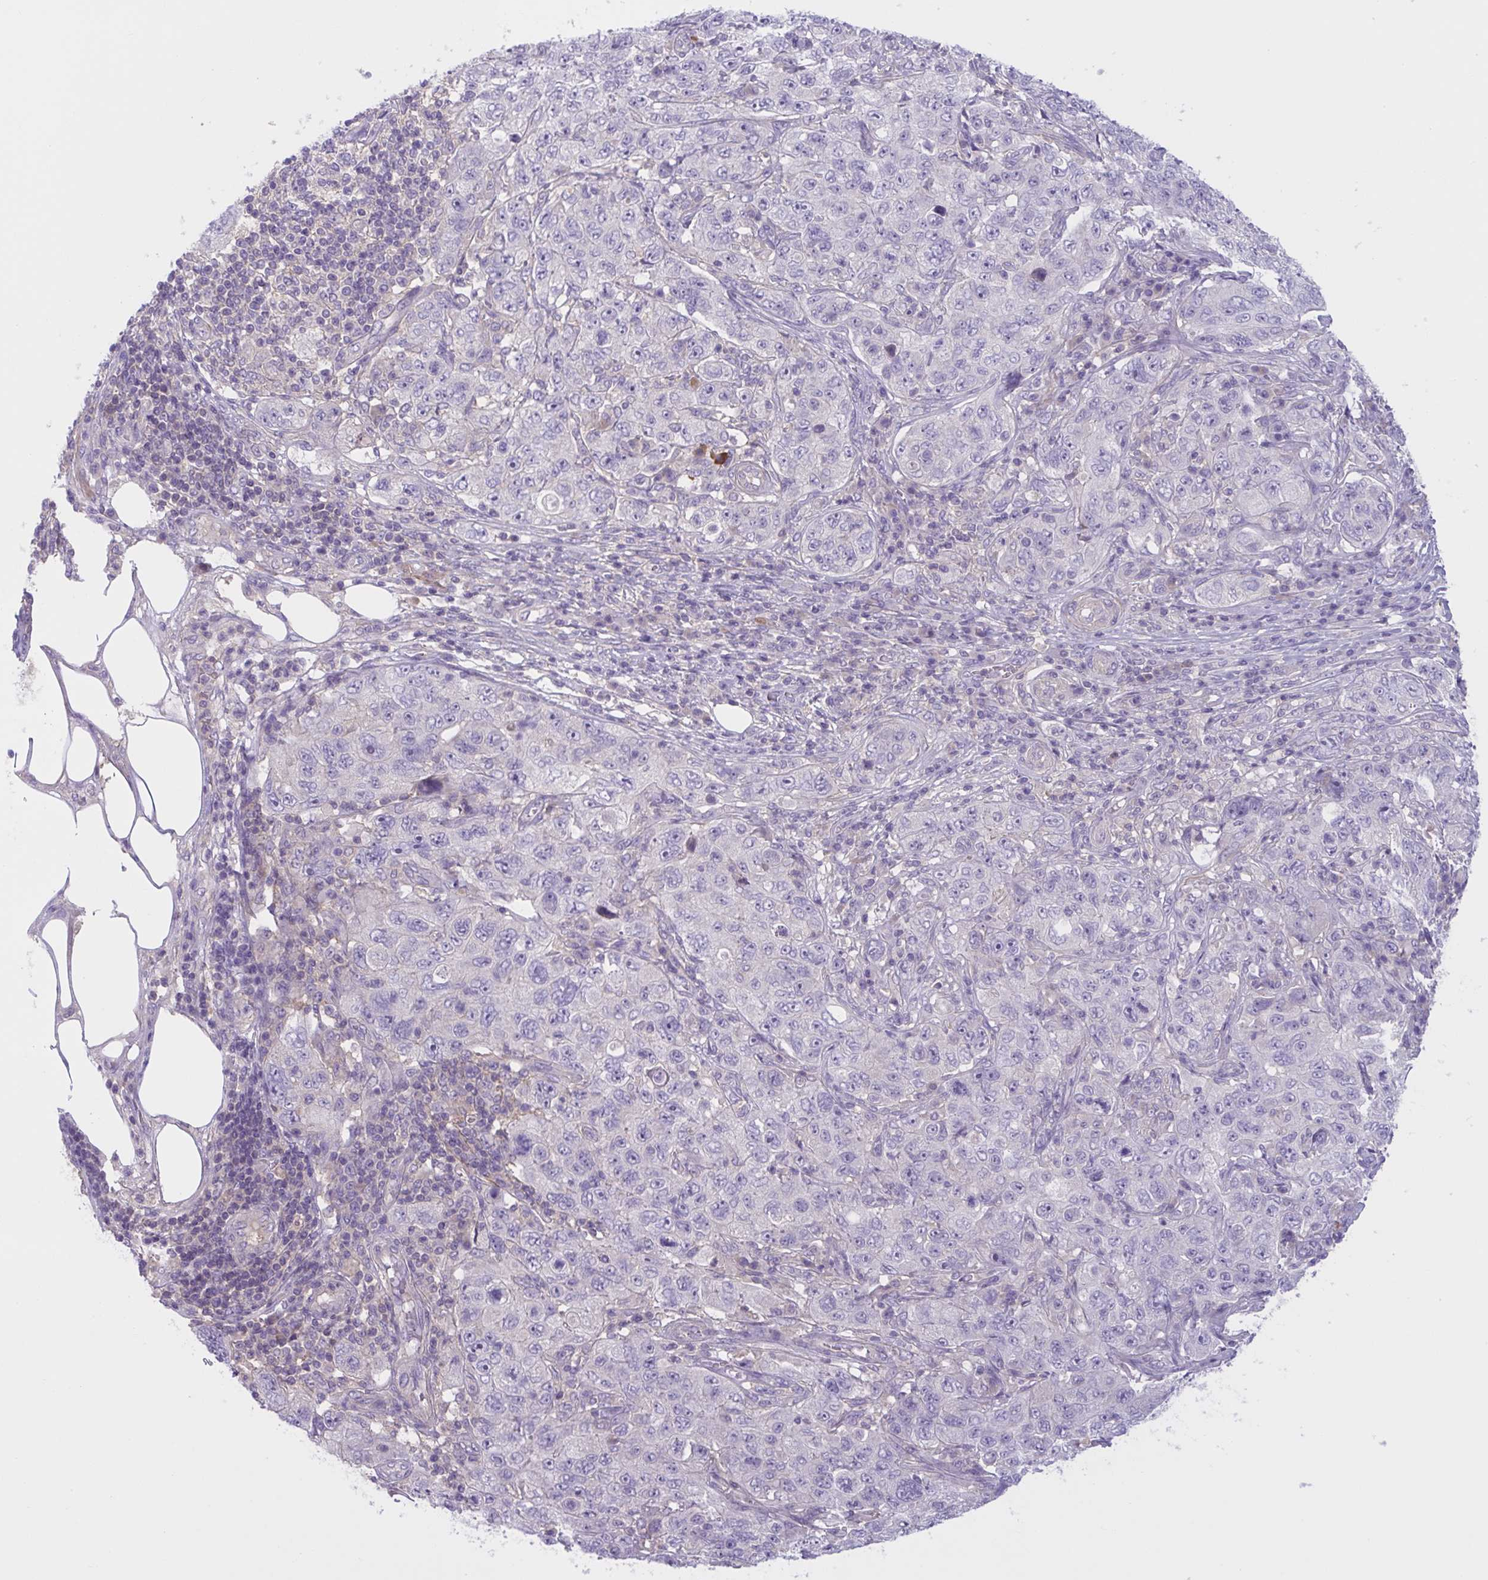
{"staining": {"intensity": "negative", "quantity": "none", "location": "none"}, "tissue": "pancreatic cancer", "cell_type": "Tumor cells", "image_type": "cancer", "snomed": [{"axis": "morphology", "description": "Adenocarcinoma, NOS"}, {"axis": "topography", "description": "Pancreas"}], "caption": "An immunohistochemistry (IHC) micrograph of pancreatic cancer is shown. There is no staining in tumor cells of pancreatic cancer.", "gene": "WNT9B", "patient": {"sex": "male", "age": 68}}